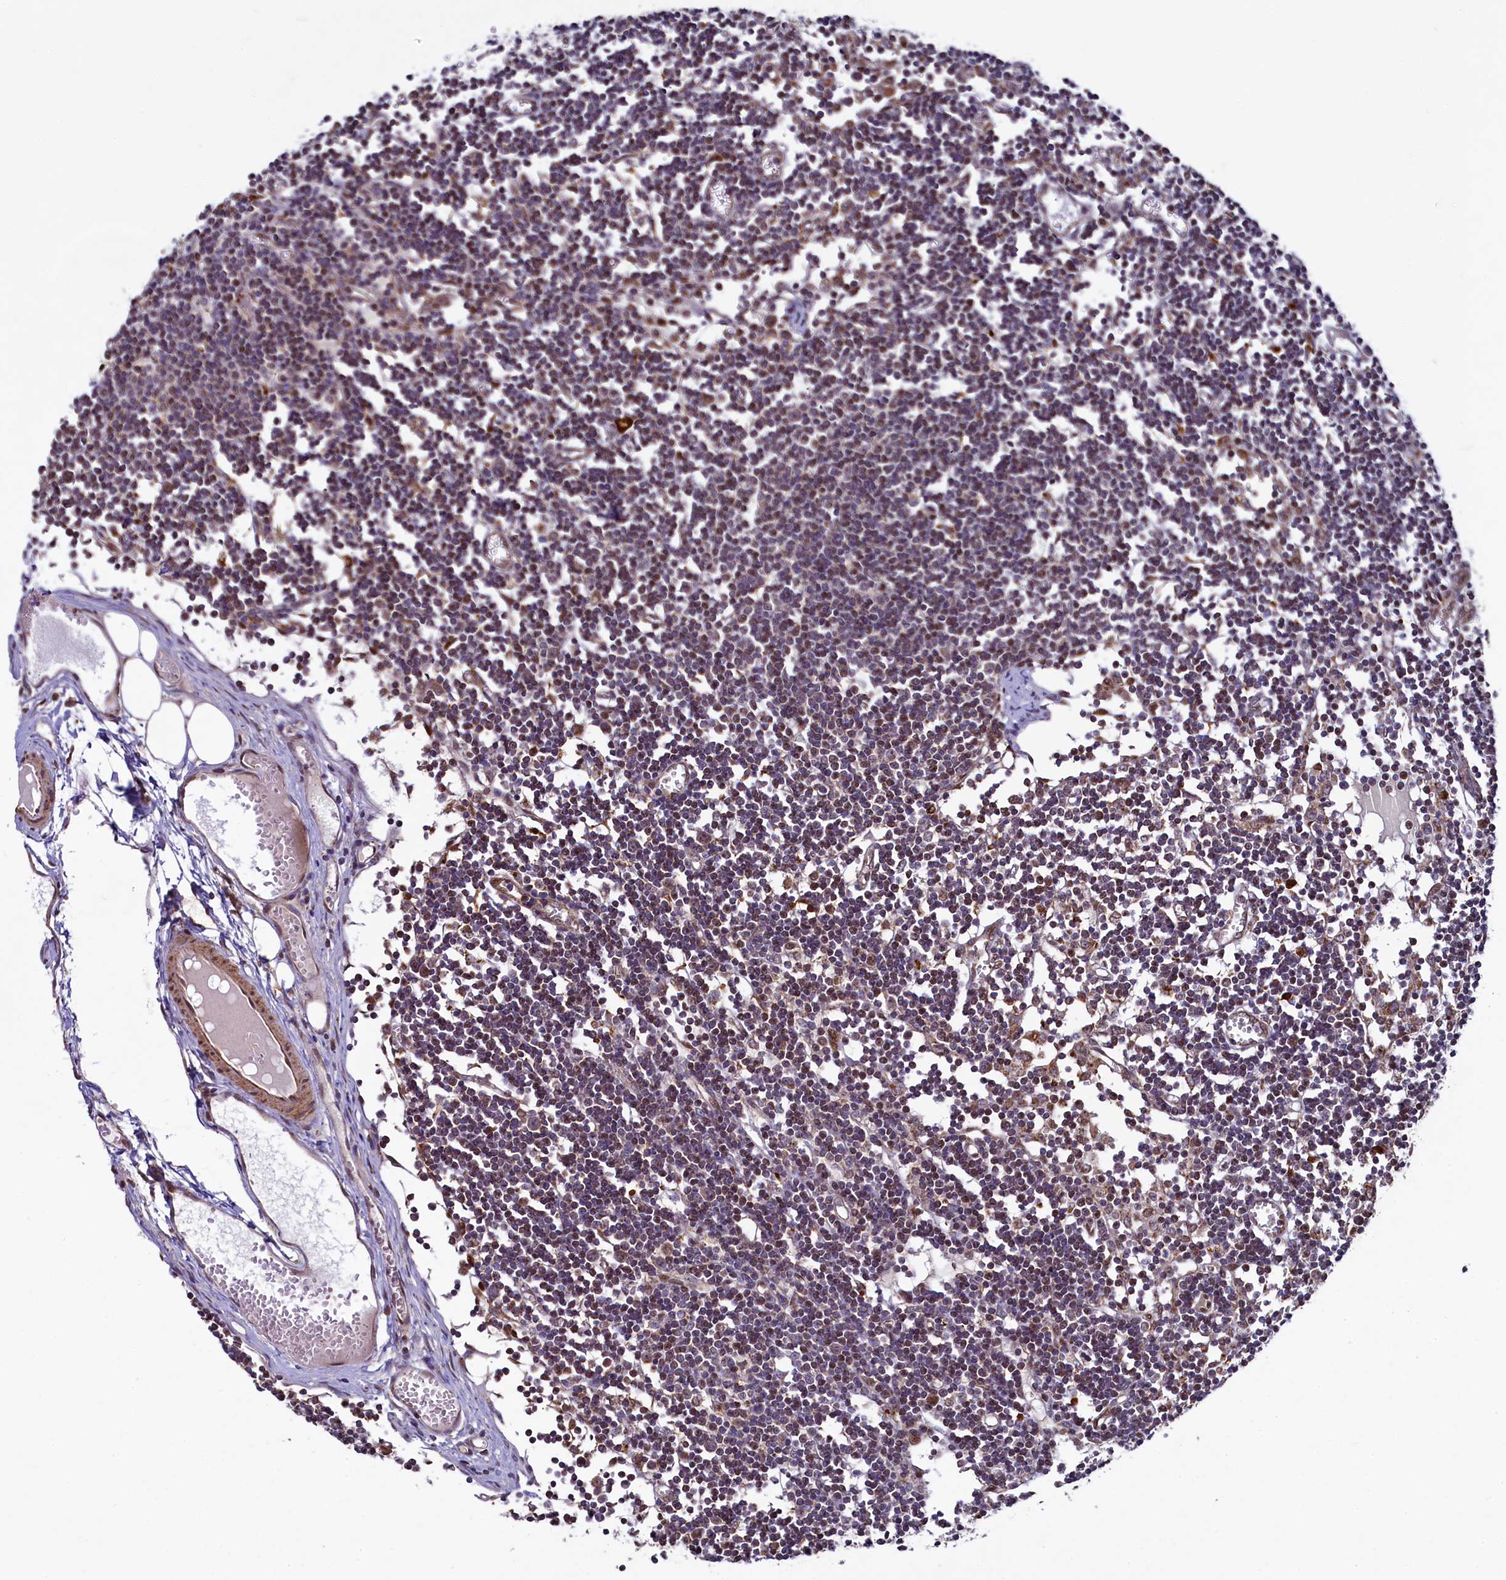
{"staining": {"intensity": "moderate", "quantity": "<25%", "location": "cytoplasmic/membranous"}, "tissue": "lymph node", "cell_type": "Germinal center cells", "image_type": "normal", "snomed": [{"axis": "morphology", "description": "Normal tissue, NOS"}, {"axis": "topography", "description": "Lymph node"}], "caption": "Brown immunohistochemical staining in unremarkable human lymph node shows moderate cytoplasmic/membranous positivity in approximately <25% of germinal center cells.", "gene": "ZNF577", "patient": {"sex": "female", "age": 11}}